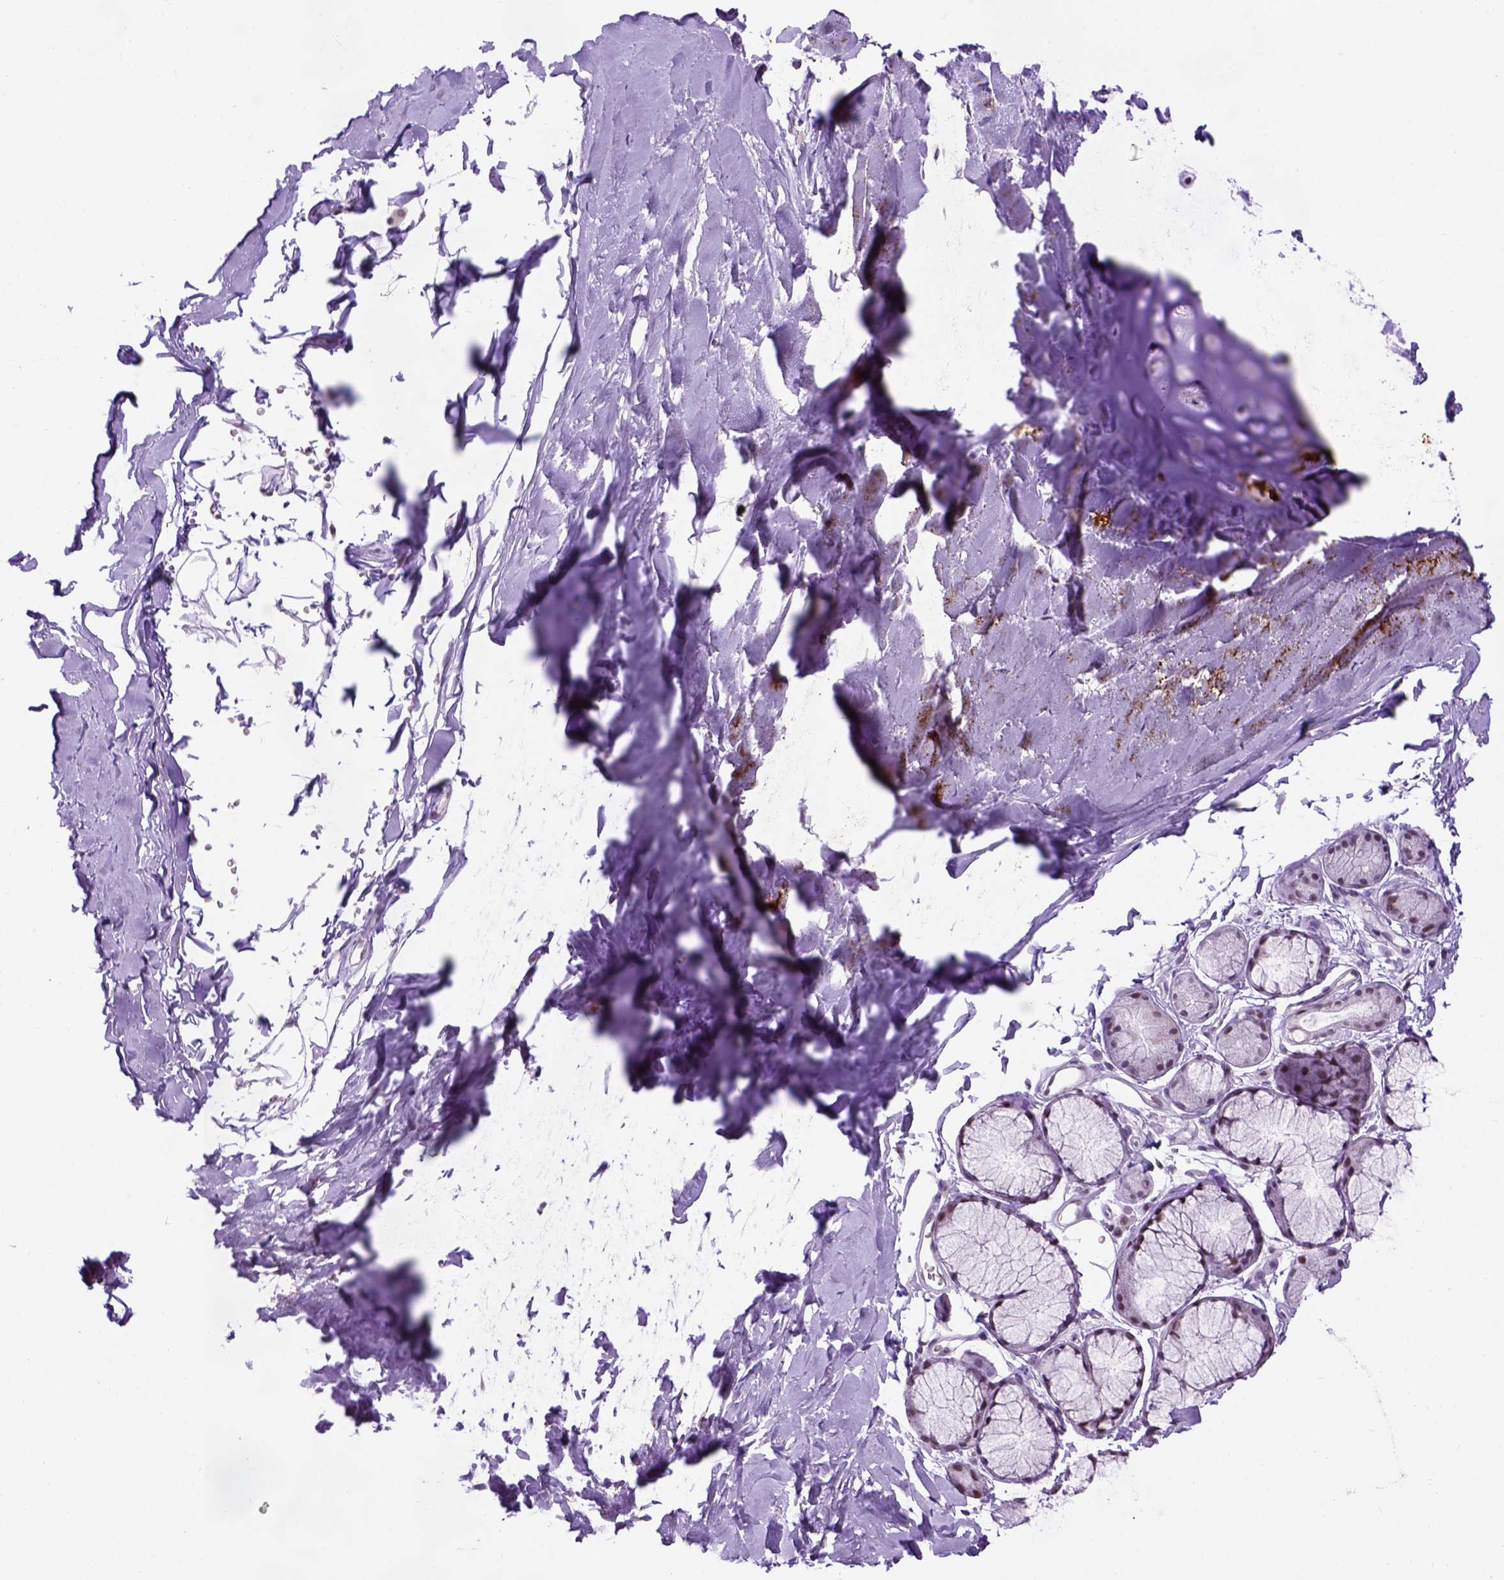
{"staining": {"intensity": "weak", "quantity": "<25%", "location": "nuclear"}, "tissue": "adipose tissue", "cell_type": "Adipocytes", "image_type": "normal", "snomed": [{"axis": "morphology", "description": "Normal tissue, NOS"}, {"axis": "topography", "description": "Cartilage tissue"}, {"axis": "topography", "description": "Bronchus"}], "caption": "This is an immunohistochemistry (IHC) image of normal adipose tissue. There is no positivity in adipocytes.", "gene": "TBPL1", "patient": {"sex": "female", "age": 79}}